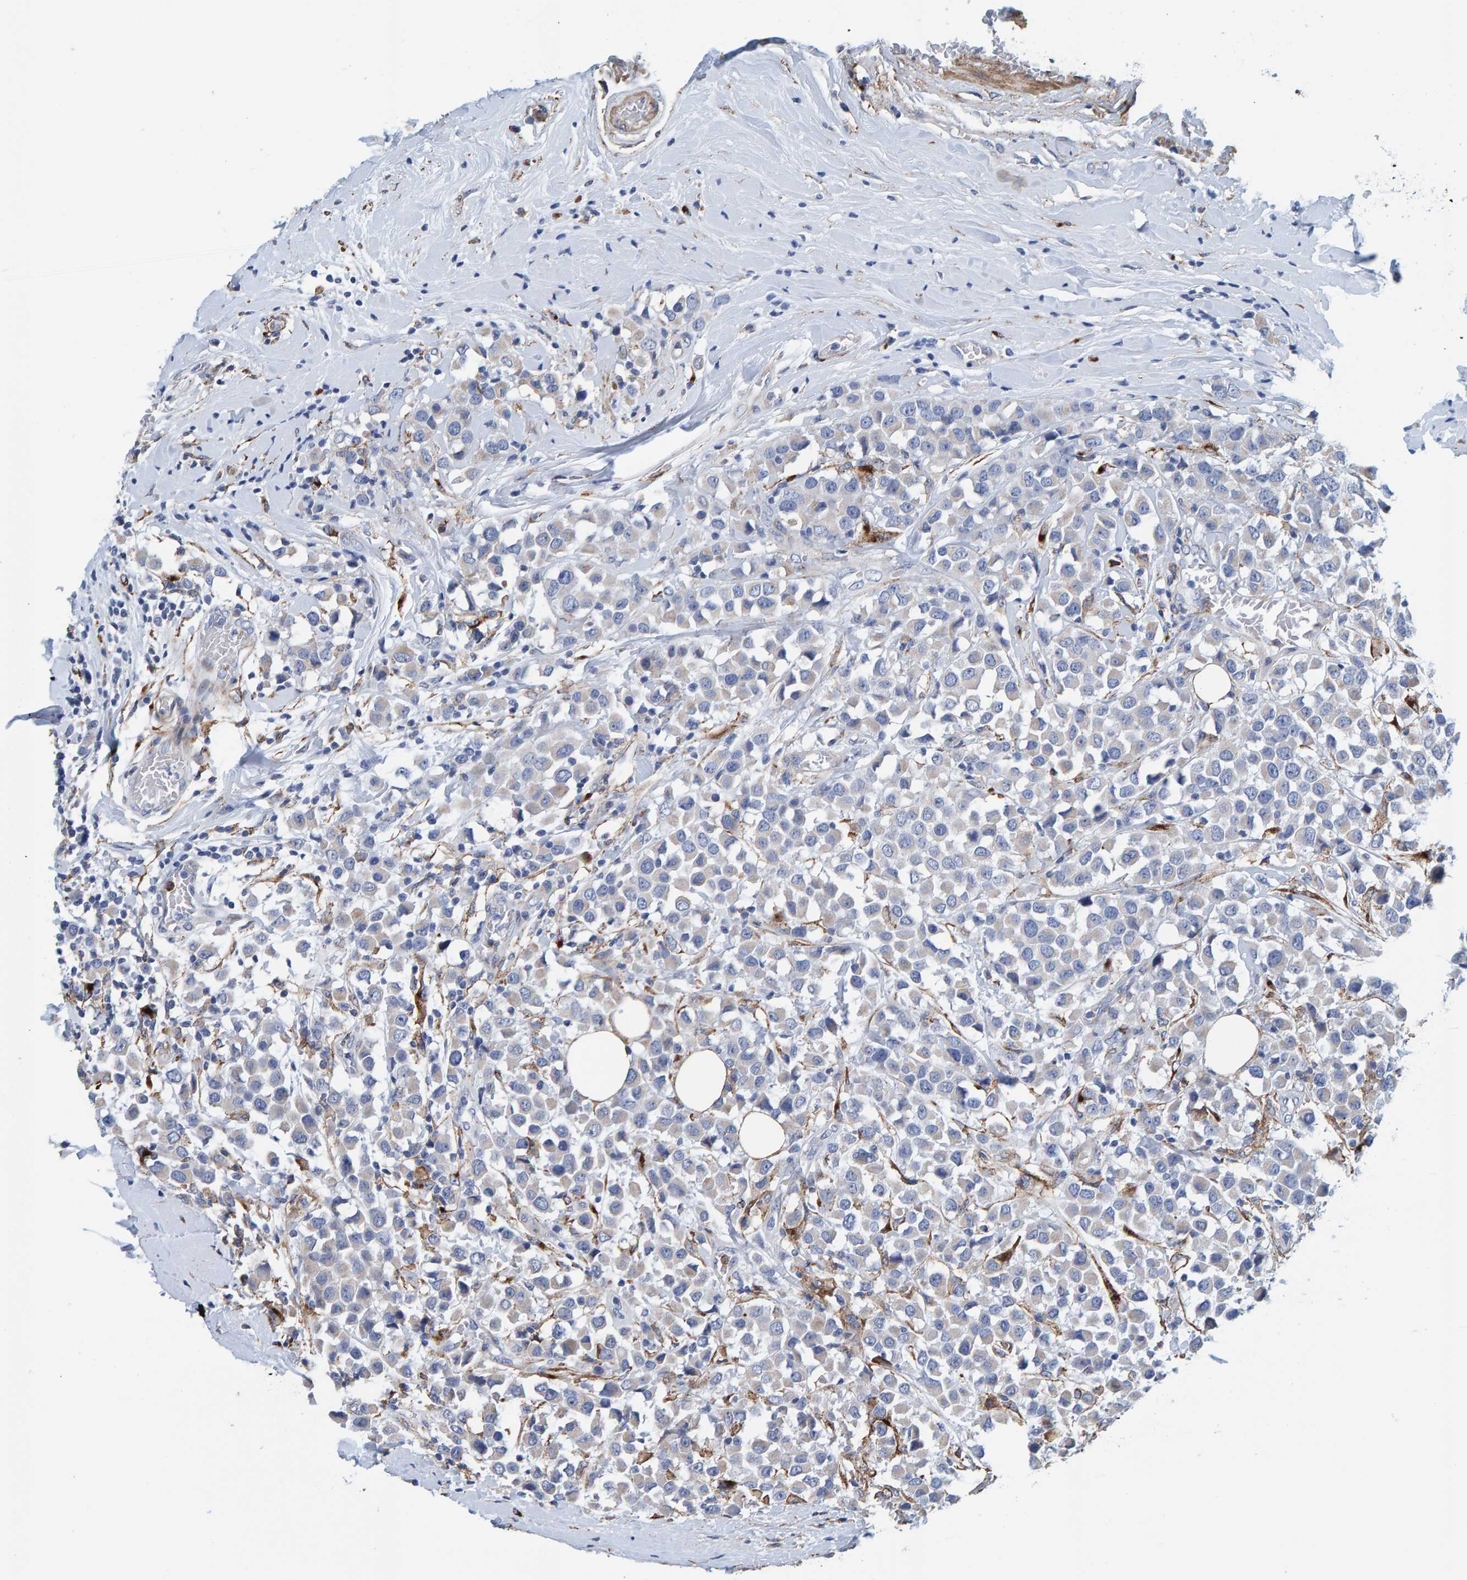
{"staining": {"intensity": "negative", "quantity": "none", "location": "none"}, "tissue": "breast cancer", "cell_type": "Tumor cells", "image_type": "cancer", "snomed": [{"axis": "morphology", "description": "Duct carcinoma"}, {"axis": "topography", "description": "Breast"}], "caption": "Tumor cells show no significant positivity in breast cancer.", "gene": "LRP1", "patient": {"sex": "female", "age": 61}}